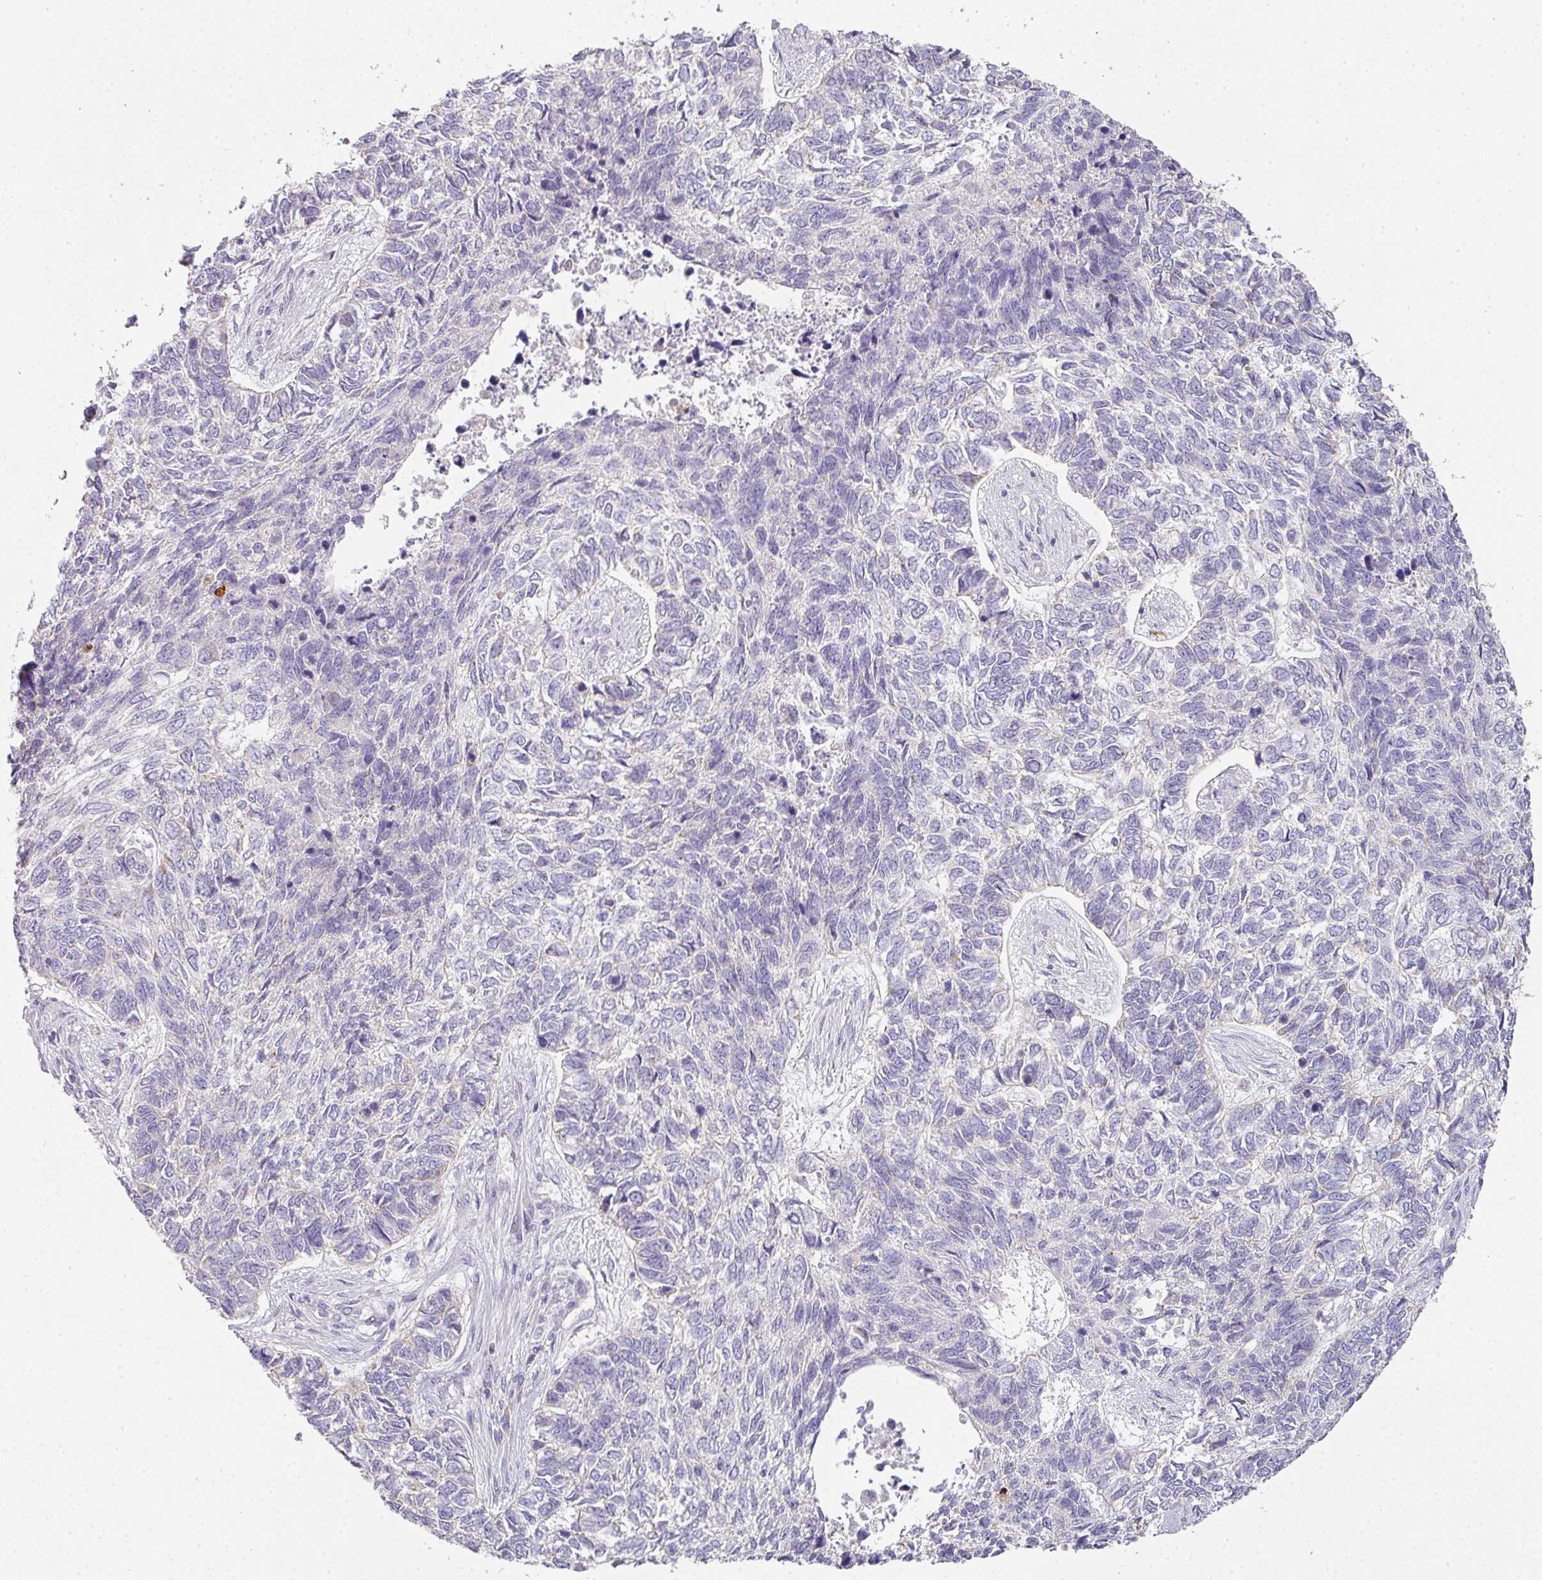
{"staining": {"intensity": "negative", "quantity": "none", "location": "none"}, "tissue": "skin cancer", "cell_type": "Tumor cells", "image_type": "cancer", "snomed": [{"axis": "morphology", "description": "Basal cell carcinoma"}, {"axis": "topography", "description": "Skin"}], "caption": "IHC of human skin cancer demonstrates no staining in tumor cells. (DAB immunohistochemistry with hematoxylin counter stain).", "gene": "HHEX", "patient": {"sex": "female", "age": 65}}